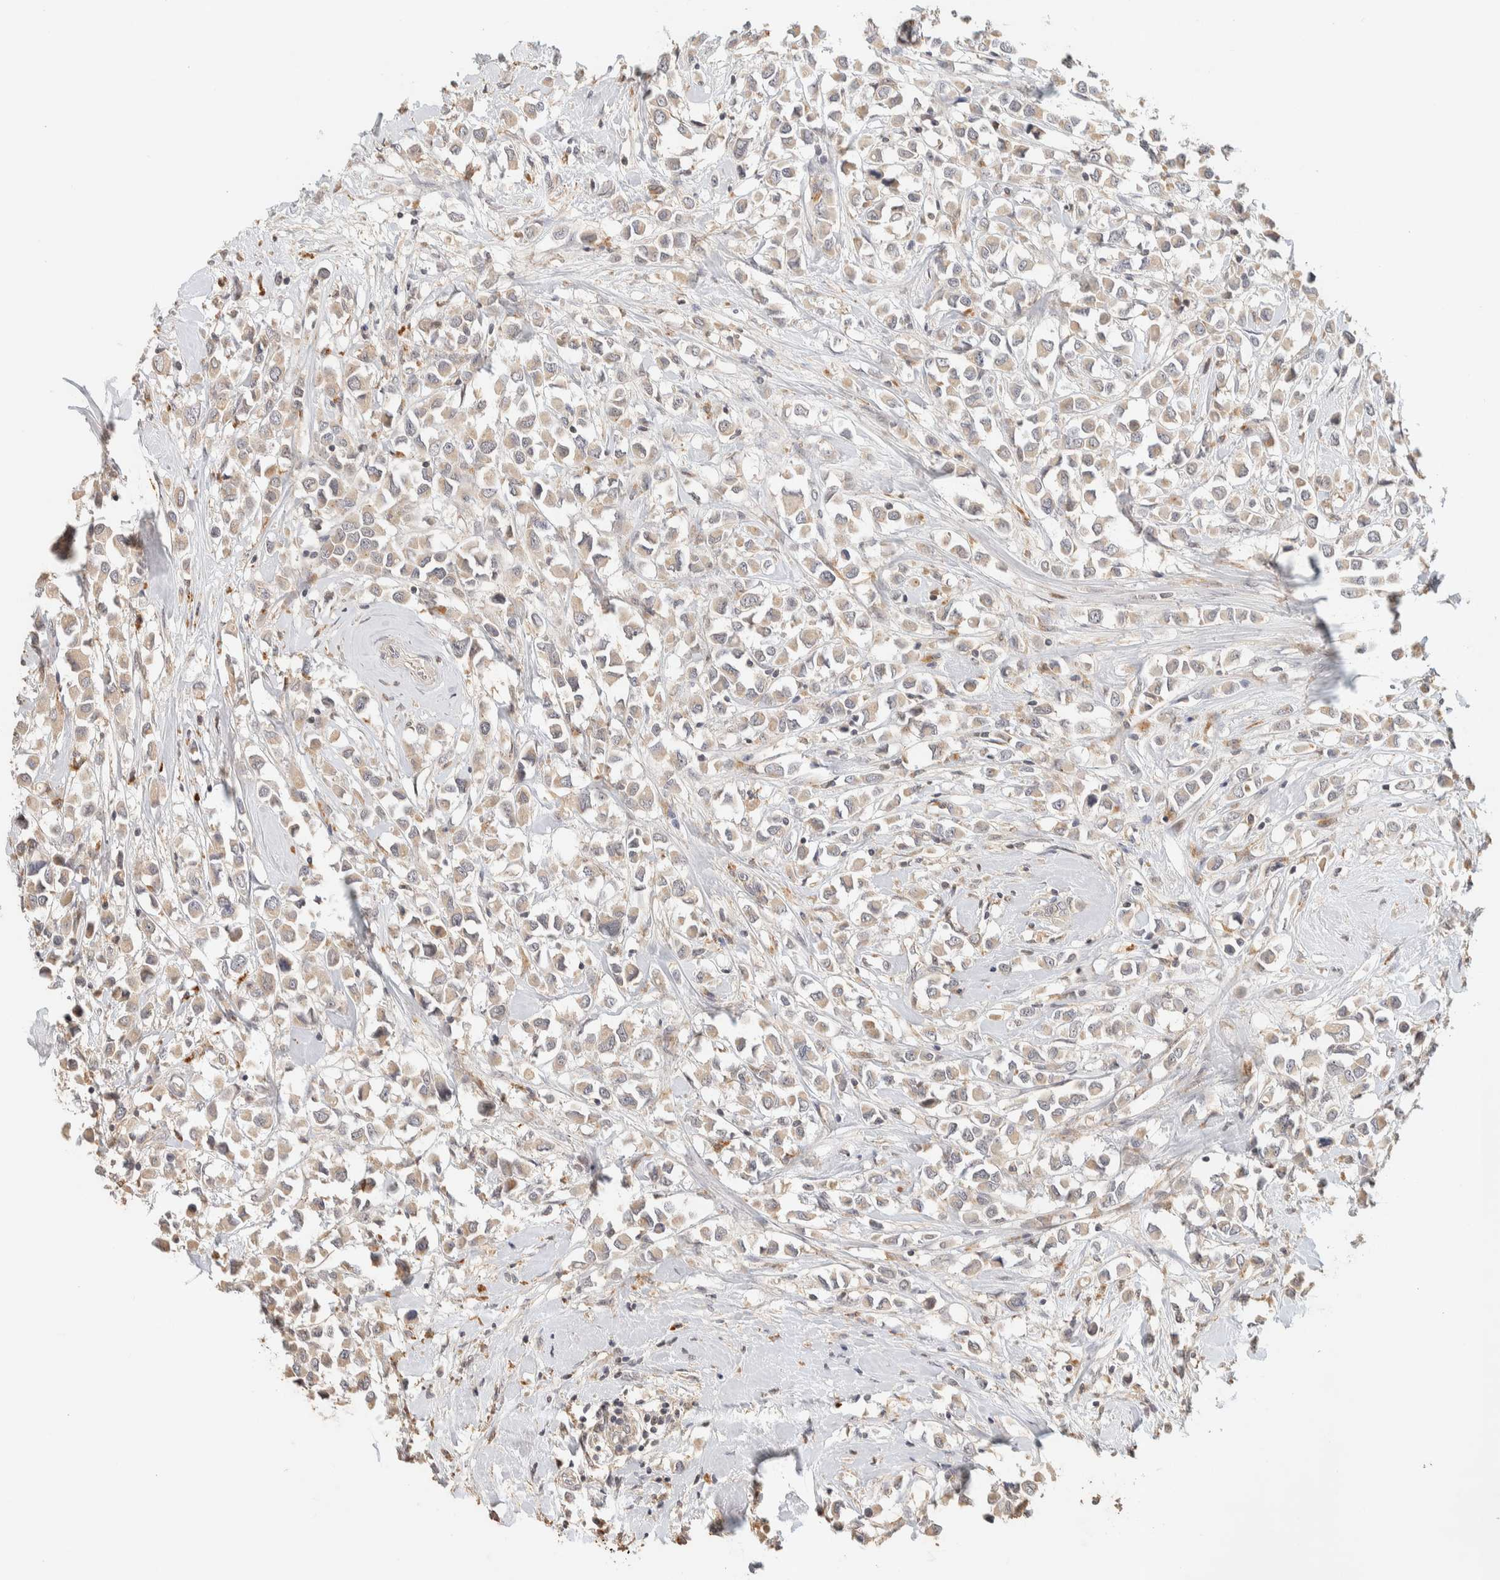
{"staining": {"intensity": "weak", "quantity": "25%-75%", "location": "cytoplasmic/membranous"}, "tissue": "breast cancer", "cell_type": "Tumor cells", "image_type": "cancer", "snomed": [{"axis": "morphology", "description": "Duct carcinoma"}, {"axis": "topography", "description": "Breast"}], "caption": "An IHC micrograph of tumor tissue is shown. Protein staining in brown labels weak cytoplasmic/membranous positivity in breast cancer within tumor cells.", "gene": "ITPA", "patient": {"sex": "female", "age": 61}}